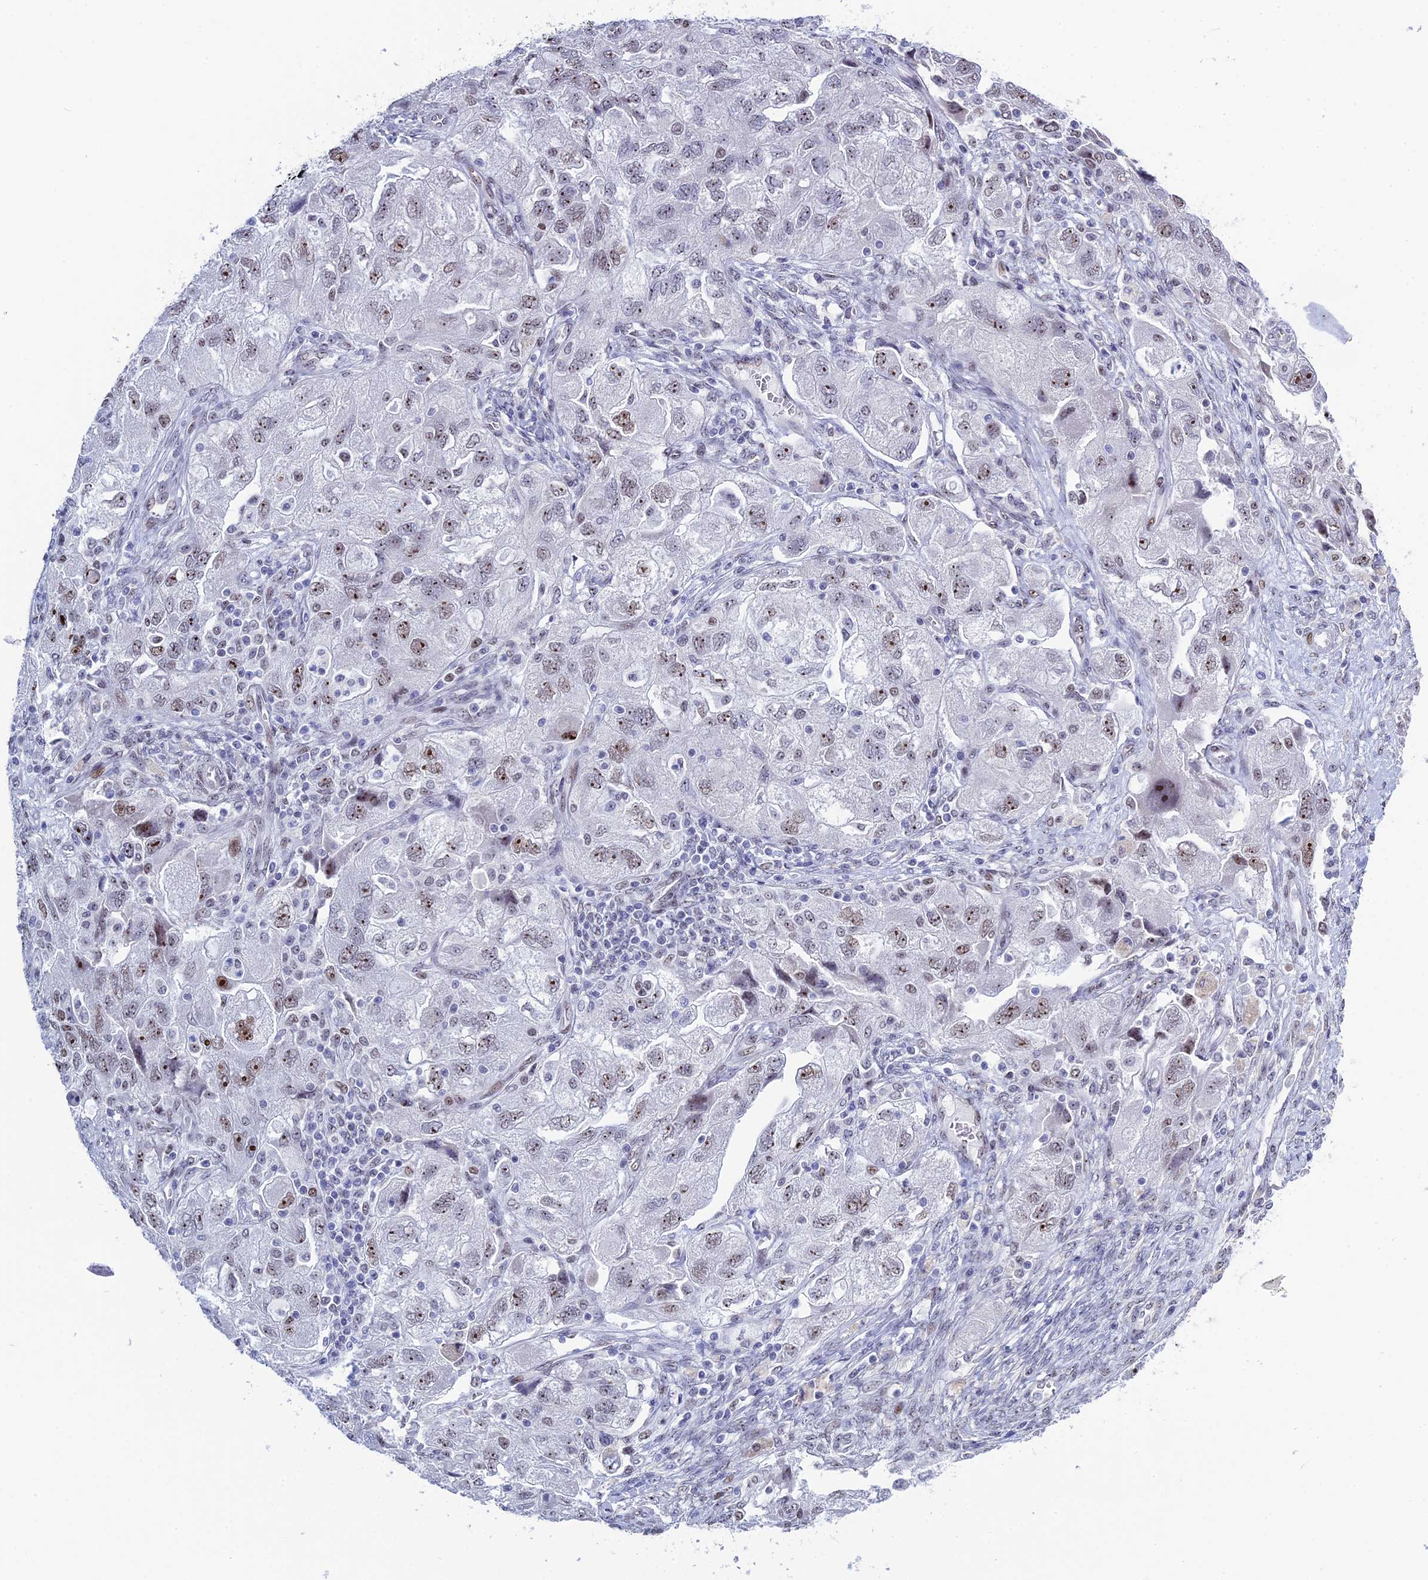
{"staining": {"intensity": "moderate", "quantity": "25%-75%", "location": "nuclear"}, "tissue": "ovarian cancer", "cell_type": "Tumor cells", "image_type": "cancer", "snomed": [{"axis": "morphology", "description": "Carcinoma, NOS"}, {"axis": "morphology", "description": "Cystadenocarcinoma, serous, NOS"}, {"axis": "topography", "description": "Ovary"}], "caption": "Immunohistochemical staining of ovarian cancer (carcinoma) exhibits medium levels of moderate nuclear protein positivity in about 25%-75% of tumor cells.", "gene": "CCDC86", "patient": {"sex": "female", "age": 69}}